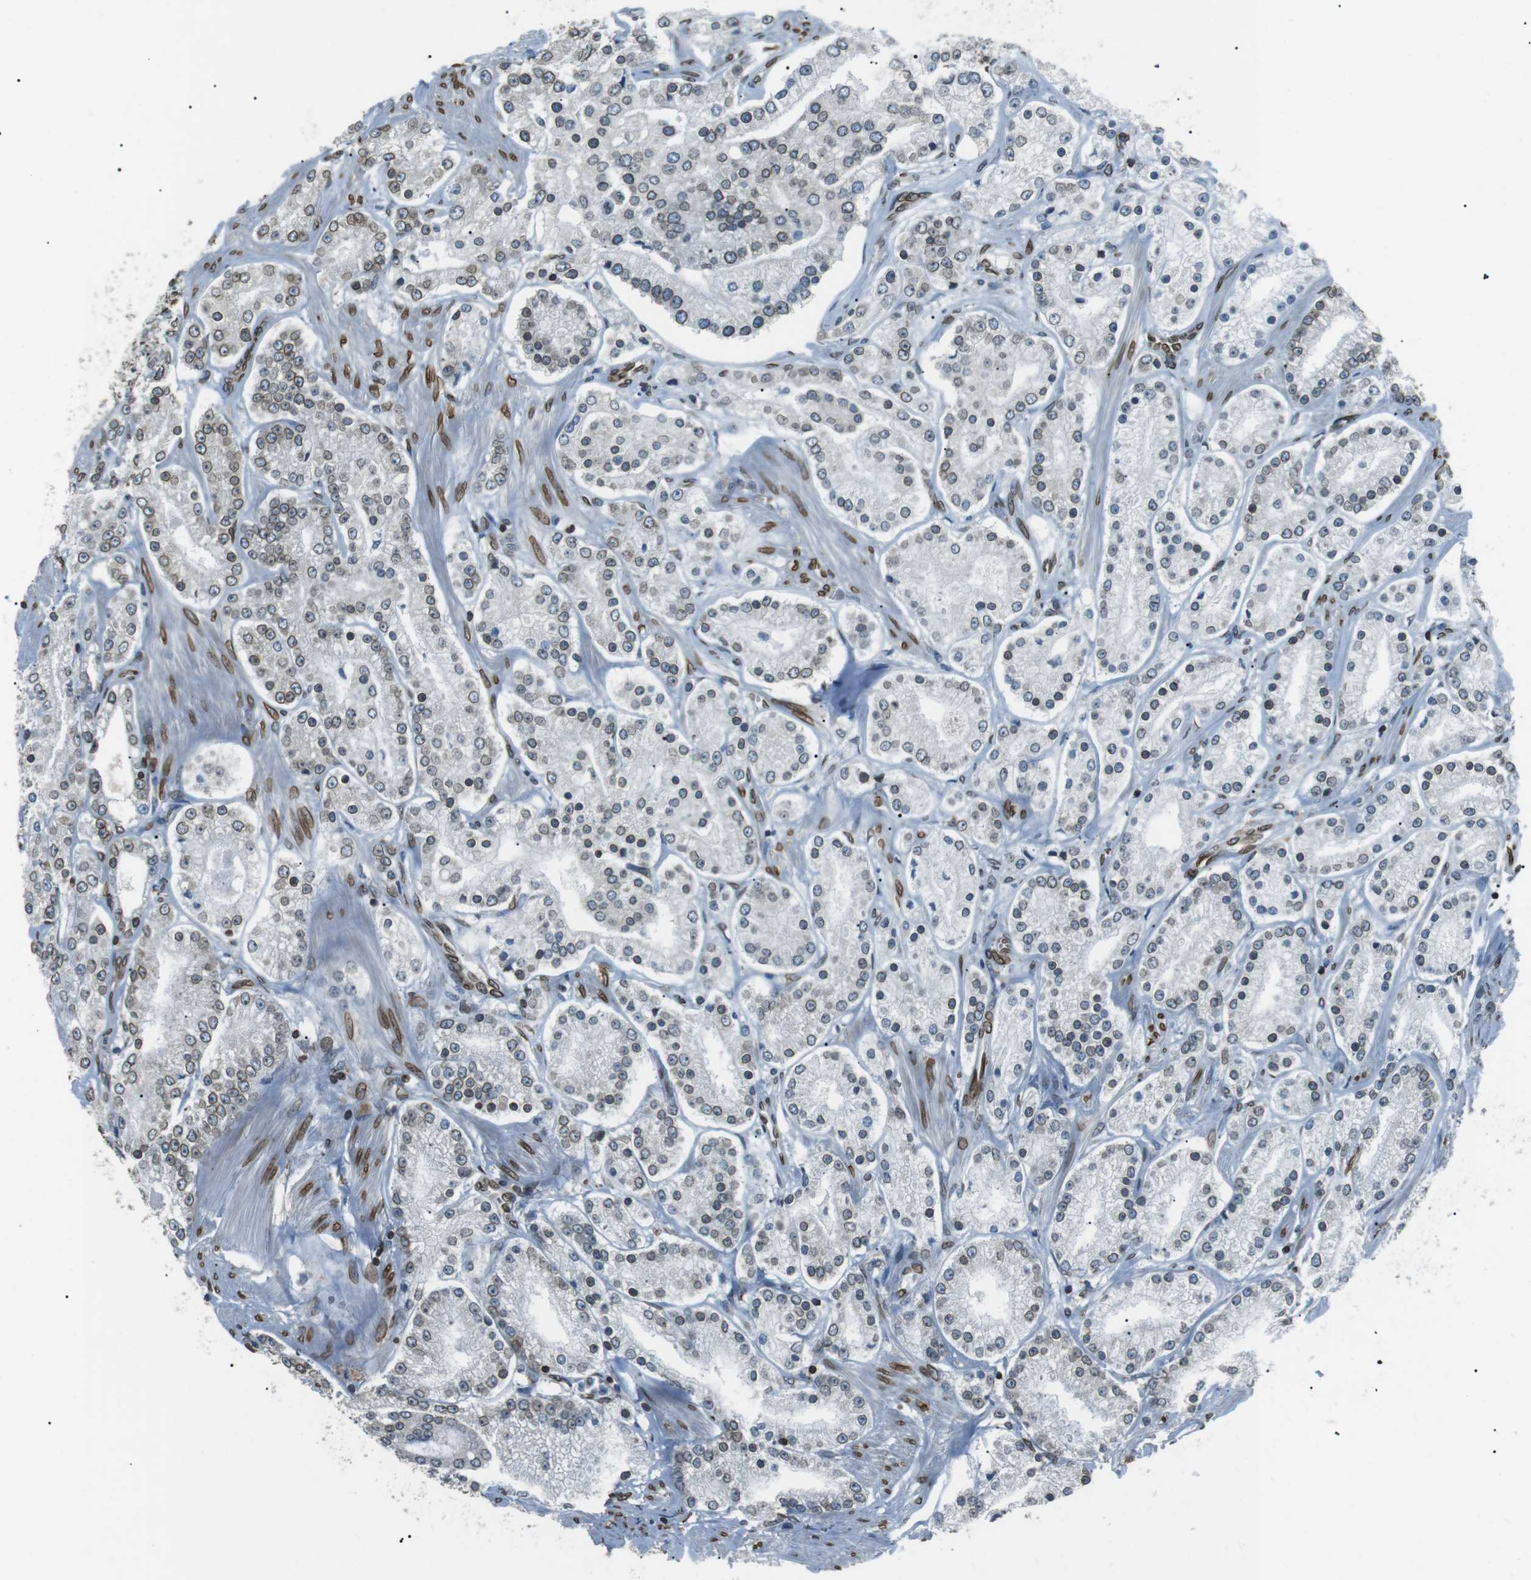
{"staining": {"intensity": "moderate", "quantity": "25%-75%", "location": "cytoplasmic/membranous,nuclear"}, "tissue": "prostate cancer", "cell_type": "Tumor cells", "image_type": "cancer", "snomed": [{"axis": "morphology", "description": "Adenocarcinoma, Low grade"}, {"axis": "topography", "description": "Prostate"}], "caption": "Tumor cells demonstrate moderate cytoplasmic/membranous and nuclear positivity in approximately 25%-75% of cells in prostate adenocarcinoma (low-grade).", "gene": "TMX4", "patient": {"sex": "male", "age": 63}}